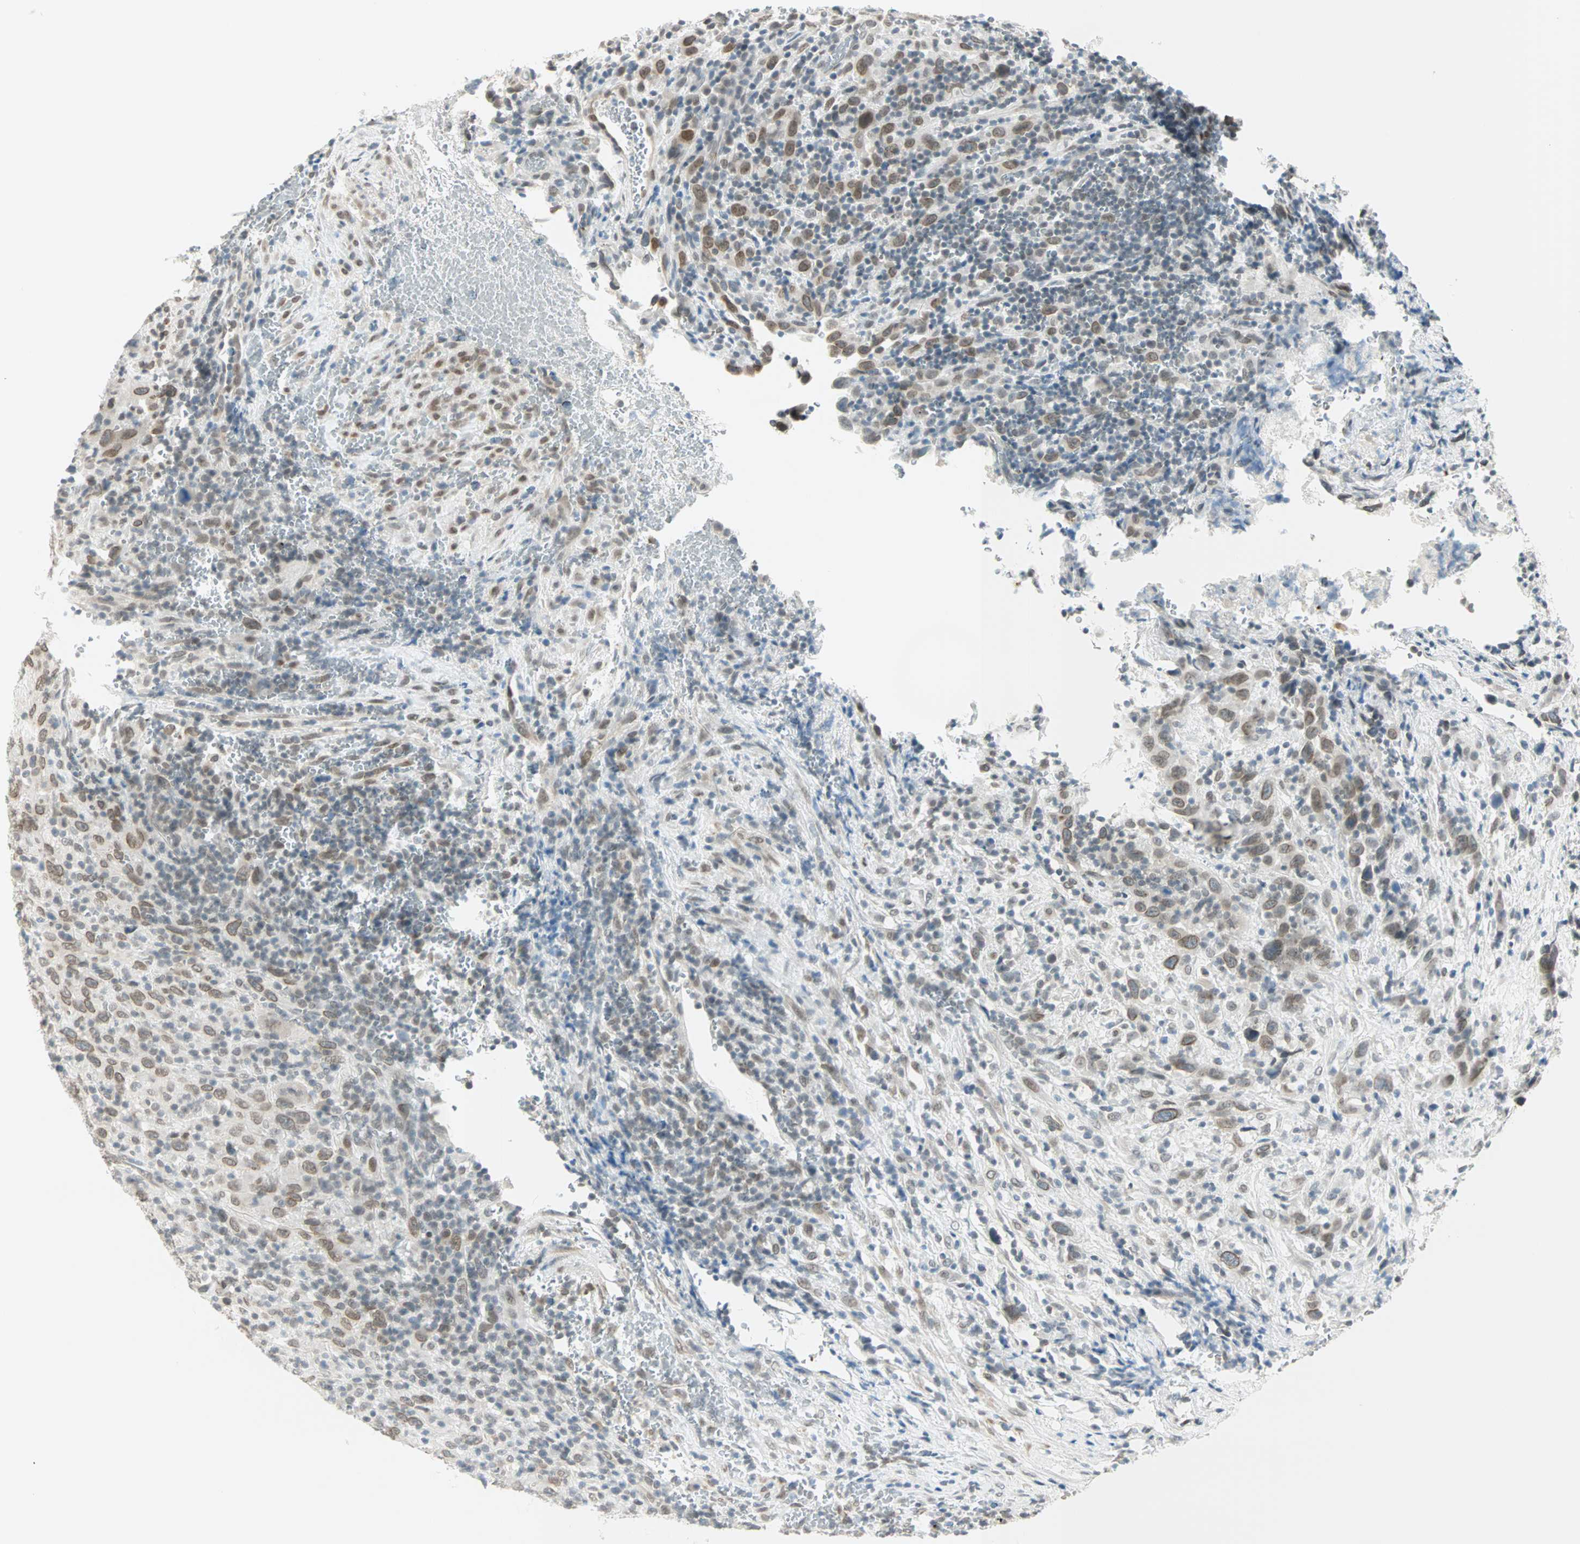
{"staining": {"intensity": "weak", "quantity": "25%-75%", "location": "cytoplasmic/membranous,nuclear"}, "tissue": "urothelial cancer", "cell_type": "Tumor cells", "image_type": "cancer", "snomed": [{"axis": "morphology", "description": "Urothelial carcinoma, High grade"}, {"axis": "topography", "description": "Urinary bladder"}], "caption": "Tumor cells display low levels of weak cytoplasmic/membranous and nuclear staining in approximately 25%-75% of cells in human urothelial cancer.", "gene": "BCAN", "patient": {"sex": "male", "age": 61}}